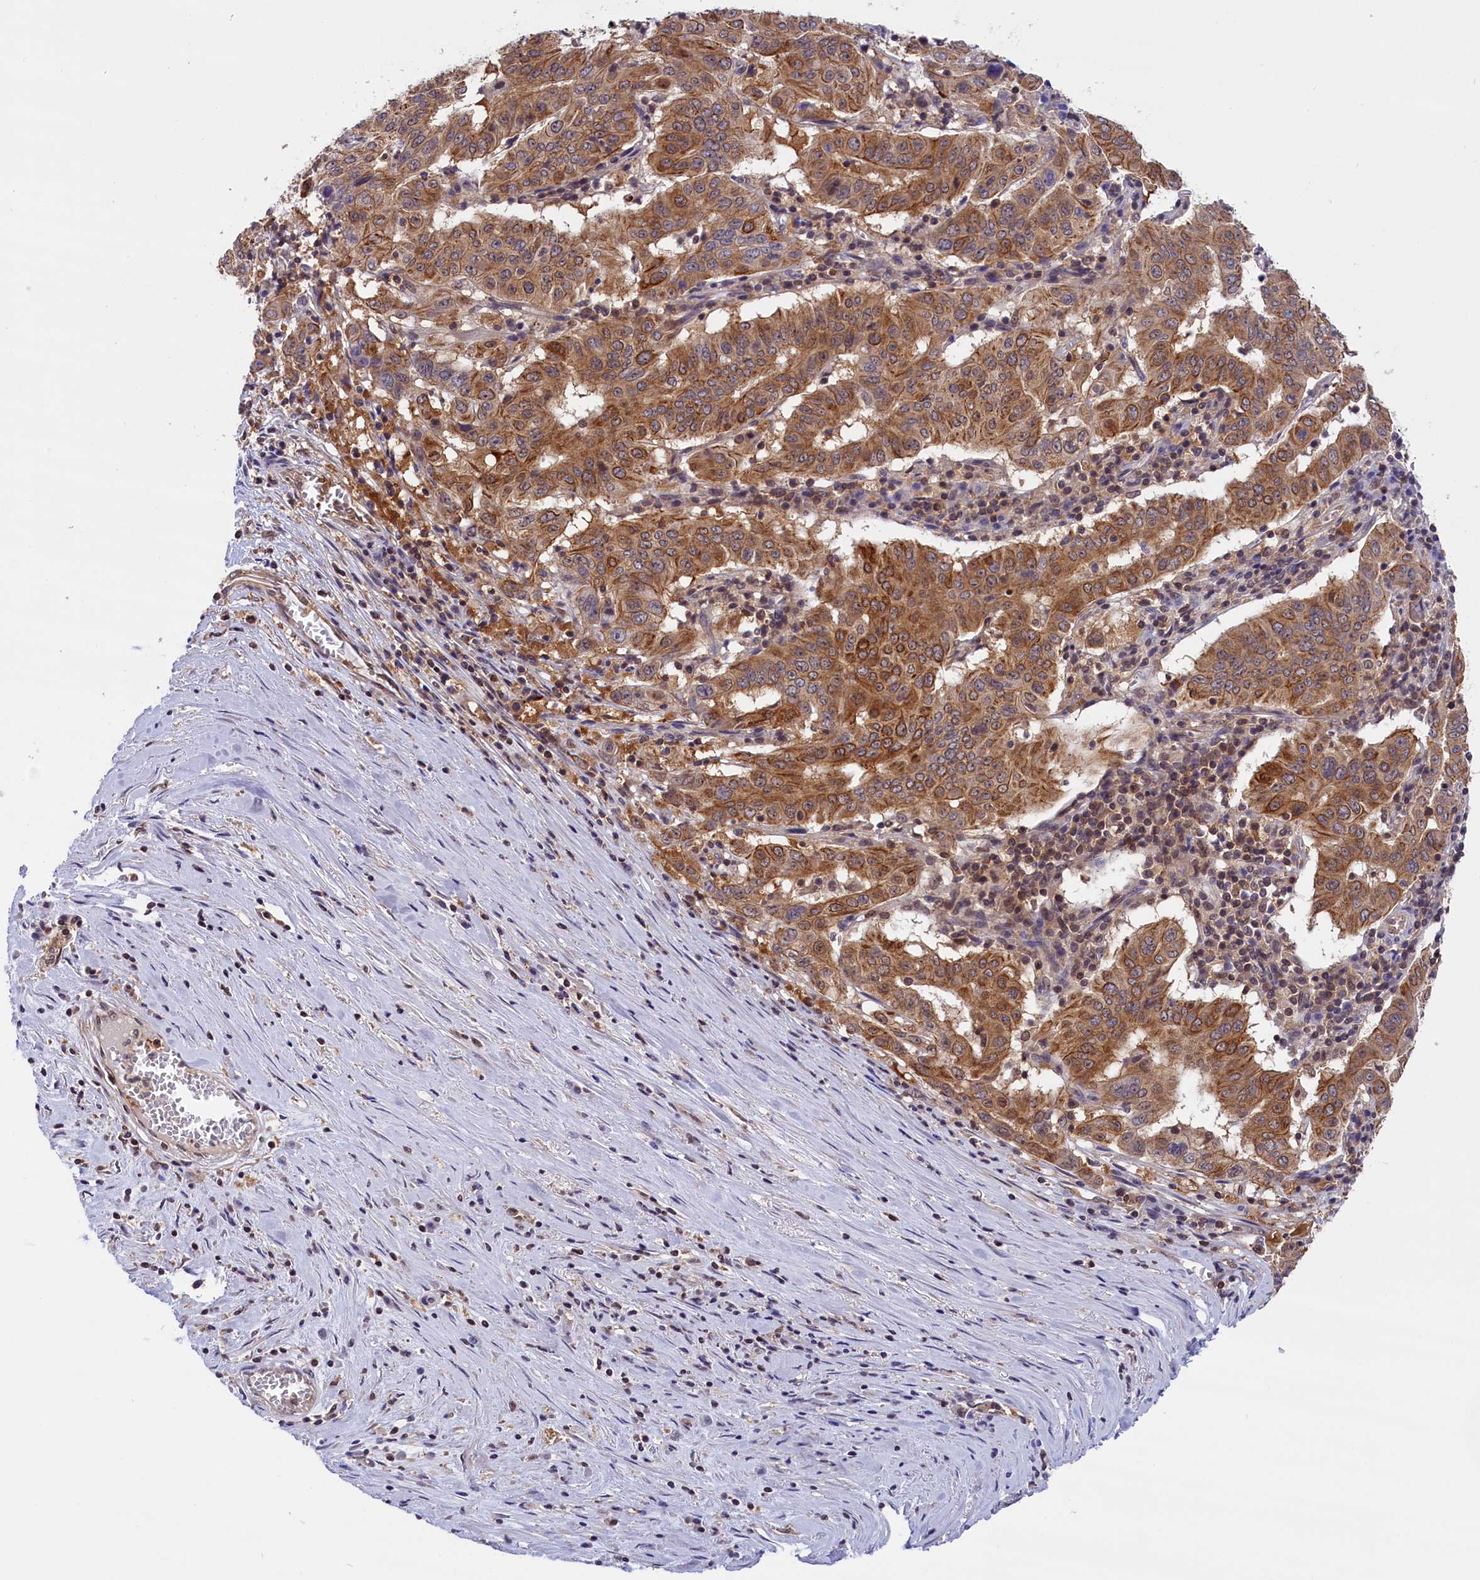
{"staining": {"intensity": "strong", "quantity": ">75%", "location": "cytoplasmic/membranous"}, "tissue": "pancreatic cancer", "cell_type": "Tumor cells", "image_type": "cancer", "snomed": [{"axis": "morphology", "description": "Adenocarcinoma, NOS"}, {"axis": "topography", "description": "Pancreas"}], "caption": "This is a histology image of immunohistochemistry staining of pancreatic cancer (adenocarcinoma), which shows strong positivity in the cytoplasmic/membranous of tumor cells.", "gene": "TBCB", "patient": {"sex": "male", "age": 63}}